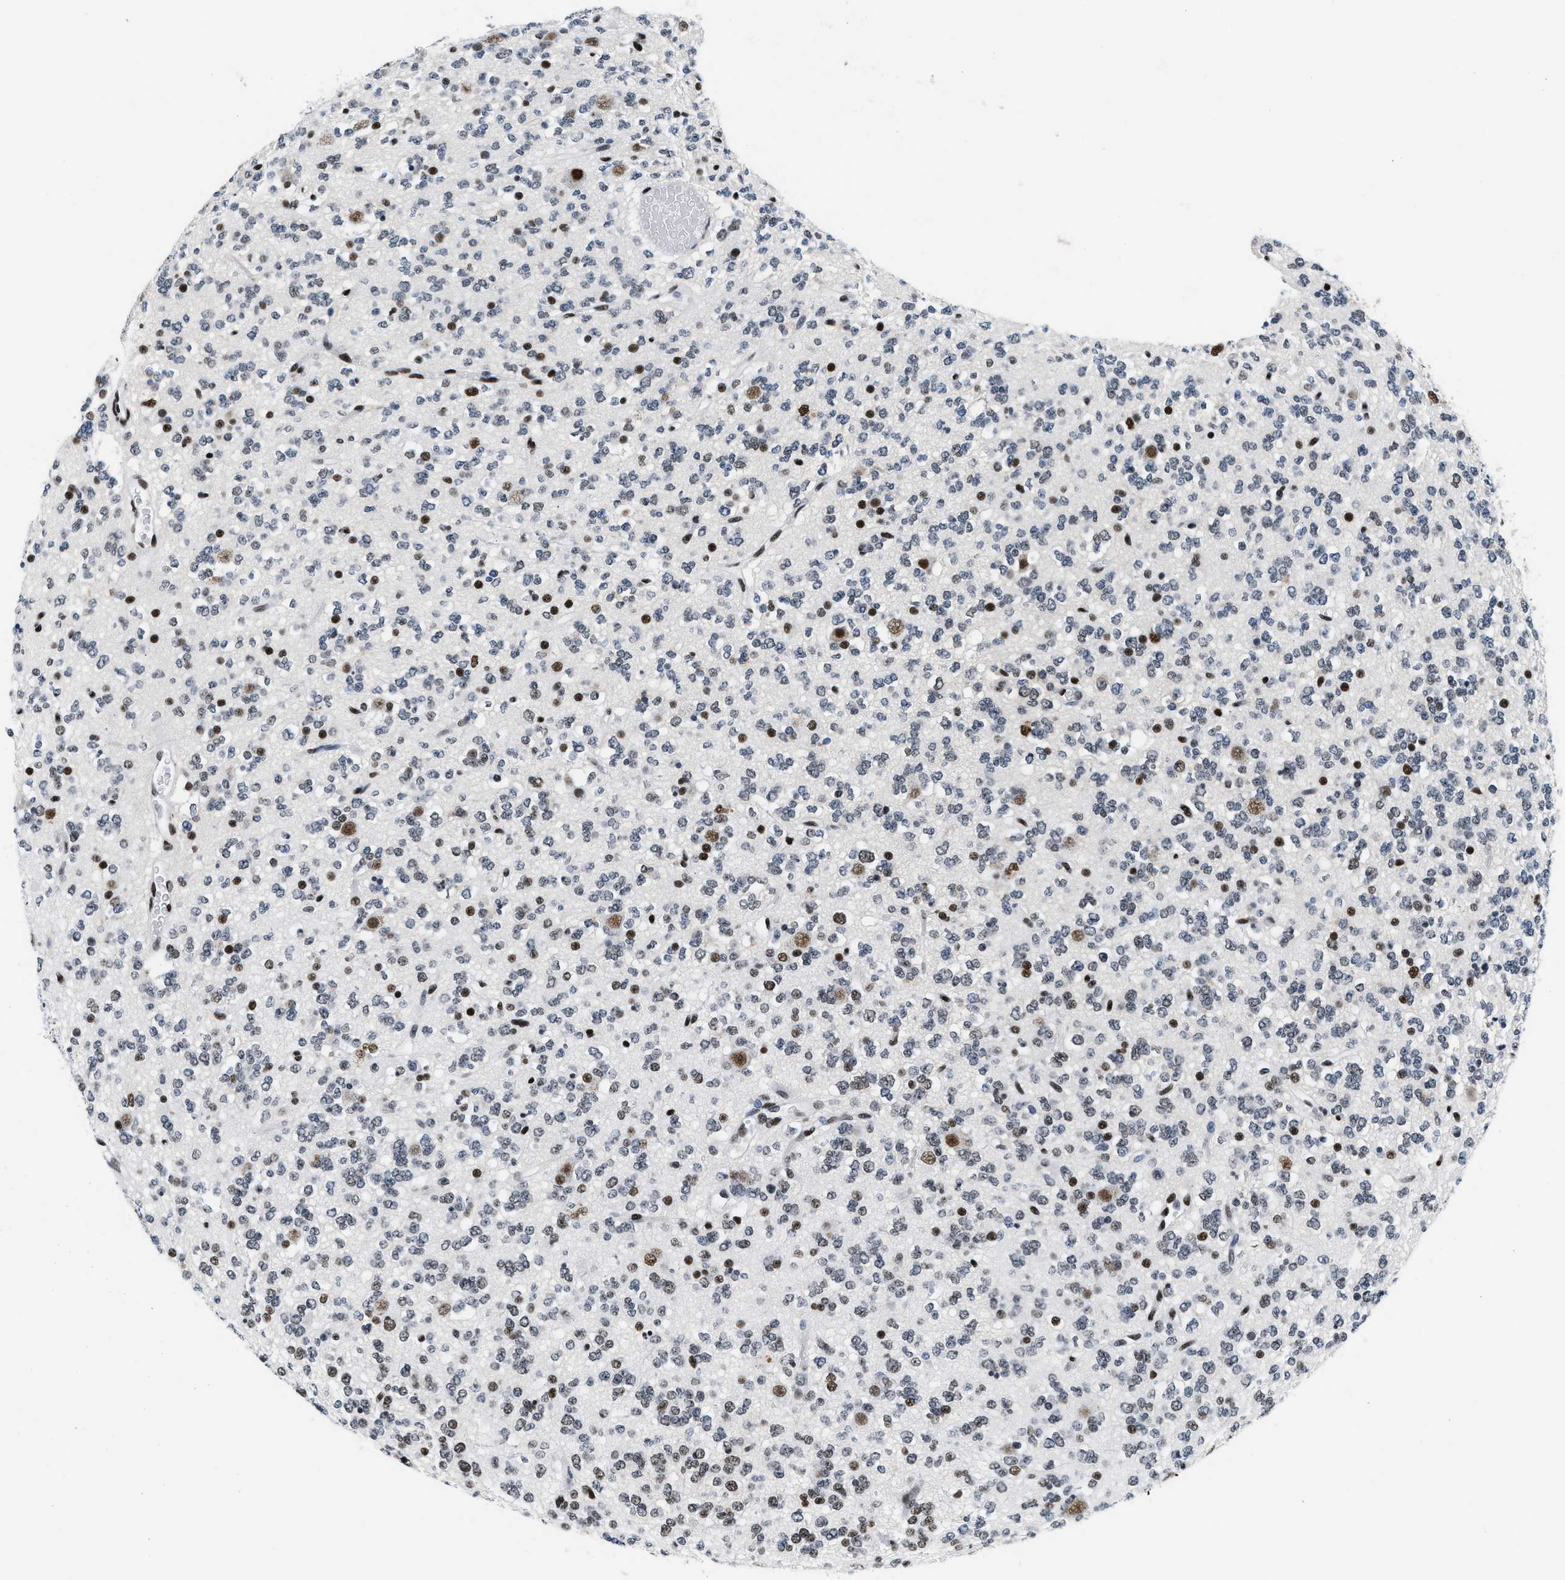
{"staining": {"intensity": "strong", "quantity": "<25%", "location": "nuclear"}, "tissue": "glioma", "cell_type": "Tumor cells", "image_type": "cancer", "snomed": [{"axis": "morphology", "description": "Glioma, malignant, Low grade"}, {"axis": "topography", "description": "Brain"}], "caption": "The histopathology image reveals immunohistochemical staining of malignant low-grade glioma. There is strong nuclear staining is present in about <25% of tumor cells. The staining was performed using DAB (3,3'-diaminobenzidine), with brown indicating positive protein expression. Nuclei are stained blue with hematoxylin.", "gene": "RAD50", "patient": {"sex": "male", "age": 38}}